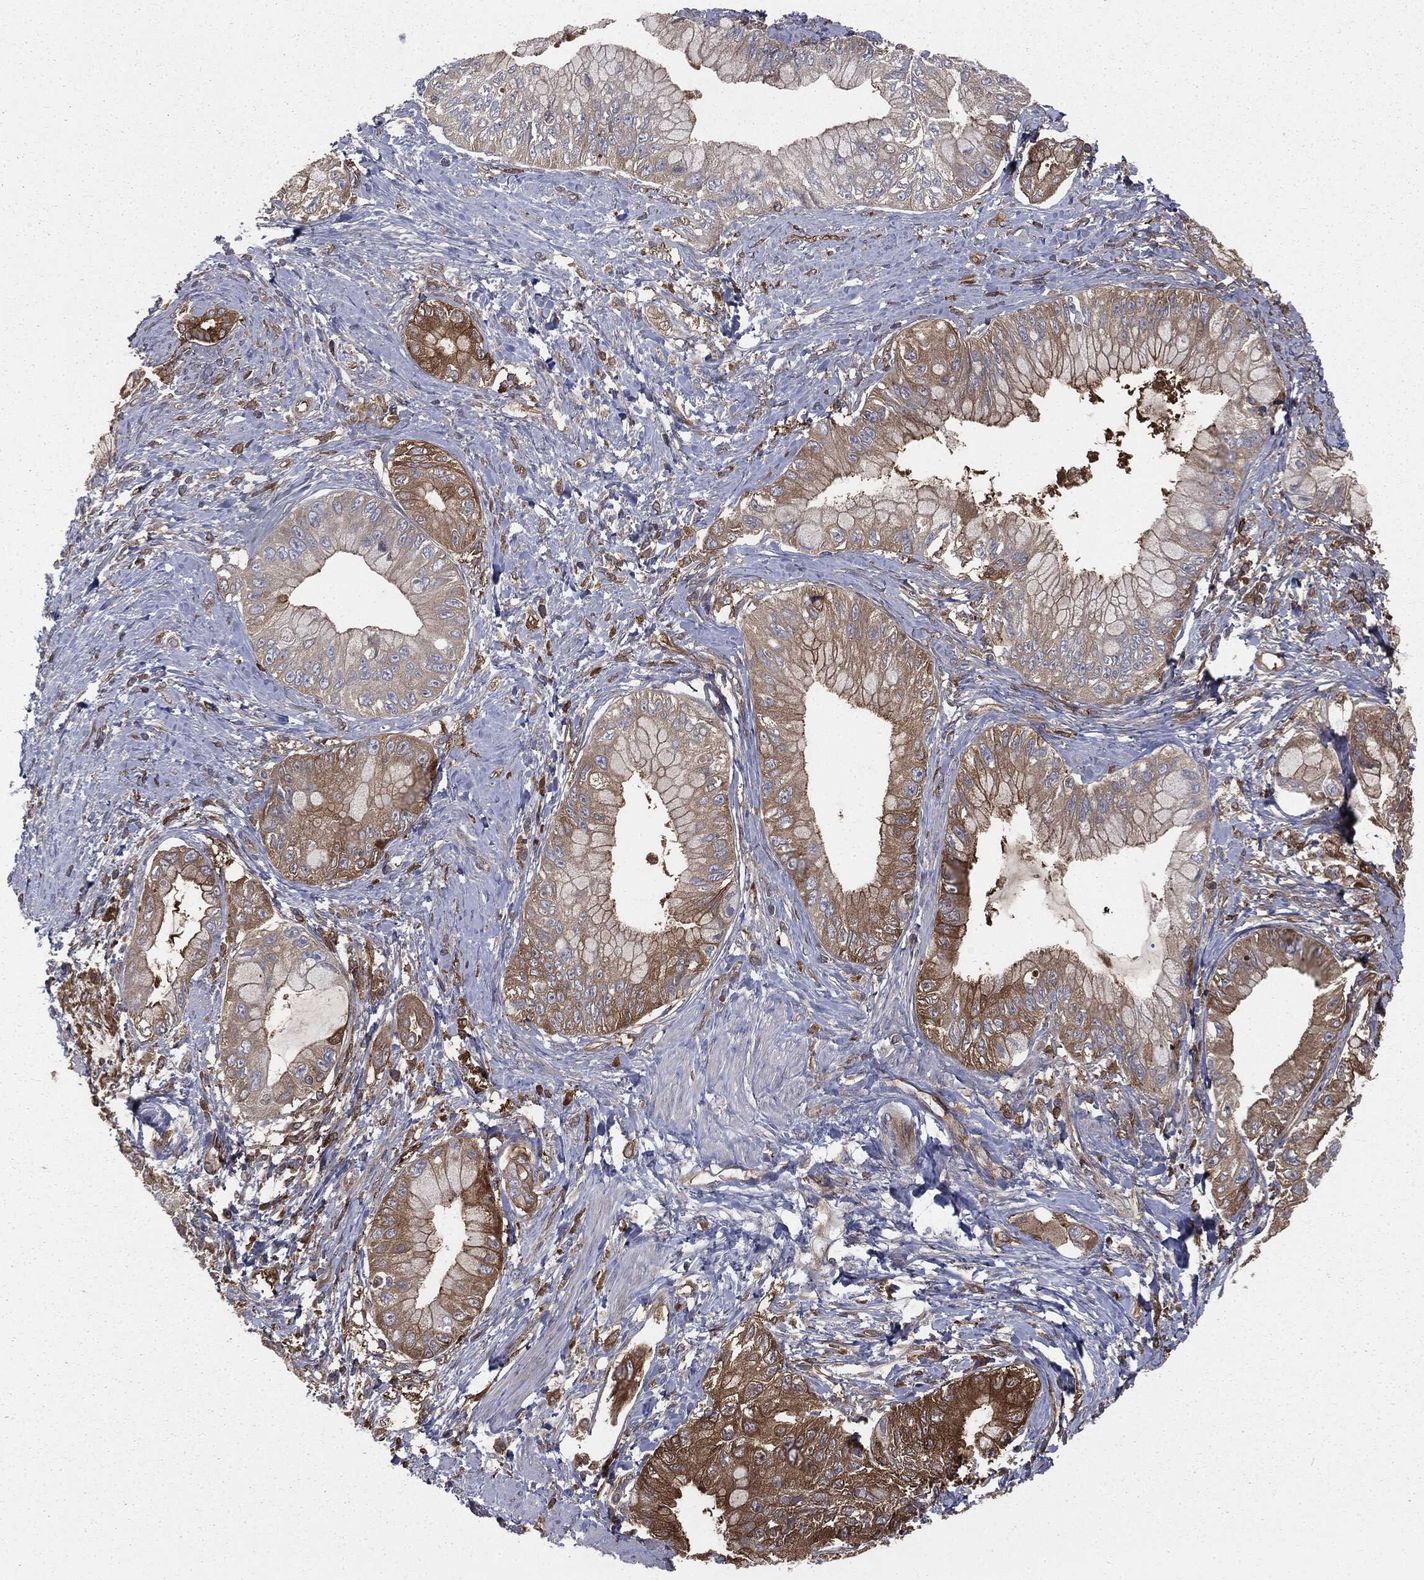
{"staining": {"intensity": "moderate", "quantity": "25%-75%", "location": "cytoplasmic/membranous"}, "tissue": "pancreatic cancer", "cell_type": "Tumor cells", "image_type": "cancer", "snomed": [{"axis": "morphology", "description": "Adenocarcinoma, NOS"}, {"axis": "topography", "description": "Pancreas"}], "caption": "Pancreatic adenocarcinoma stained with a protein marker shows moderate staining in tumor cells.", "gene": "GNB5", "patient": {"sex": "male", "age": 48}}